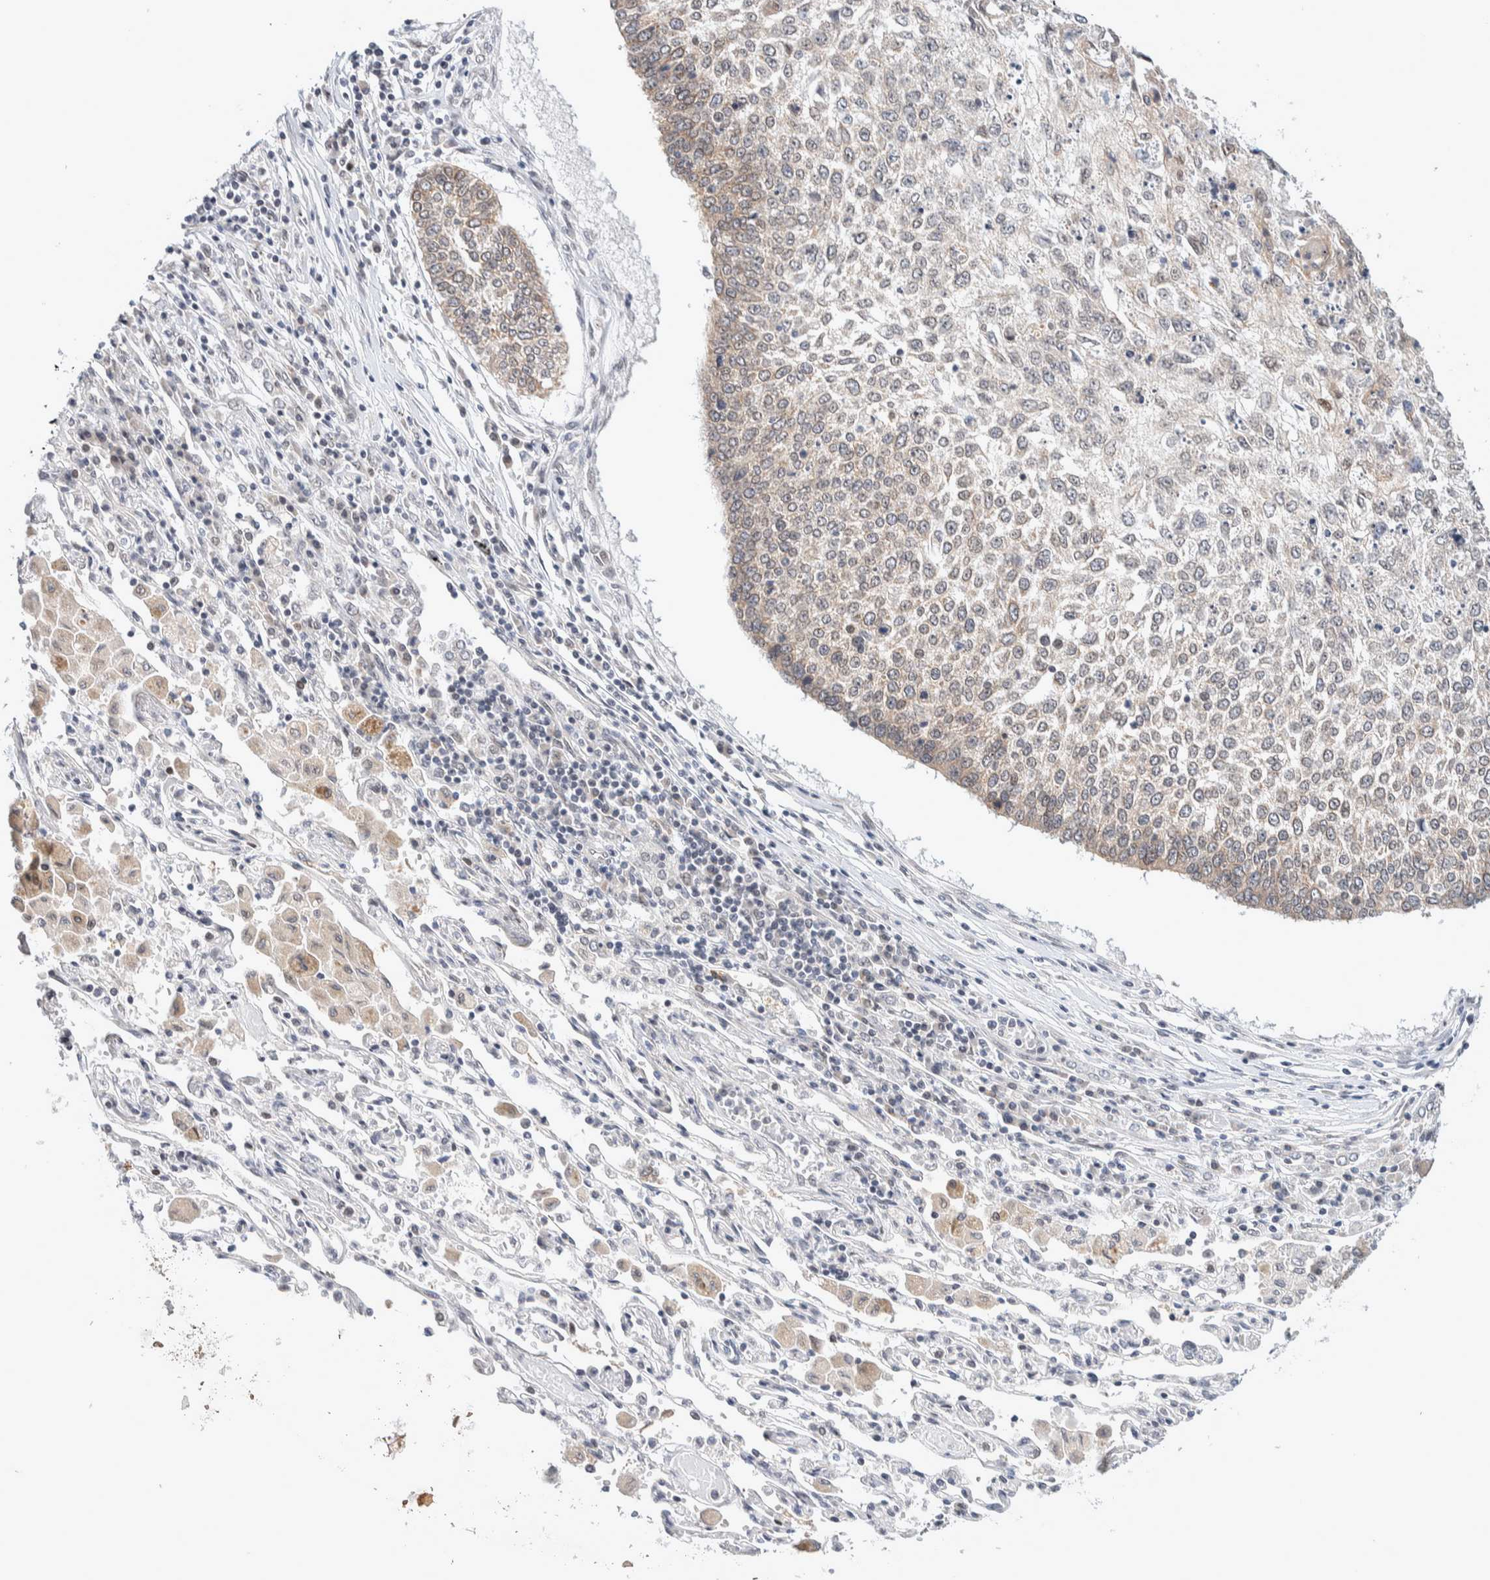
{"staining": {"intensity": "weak", "quantity": "<25%", "location": "cytoplasmic/membranous"}, "tissue": "lung cancer", "cell_type": "Tumor cells", "image_type": "cancer", "snomed": [{"axis": "morphology", "description": "Normal tissue, NOS"}, {"axis": "morphology", "description": "Squamous cell carcinoma, NOS"}, {"axis": "topography", "description": "Cartilage tissue"}, {"axis": "topography", "description": "Bronchus"}, {"axis": "topography", "description": "Lung"}, {"axis": "topography", "description": "Peripheral nerve tissue"}], "caption": "Image shows no significant protein staining in tumor cells of lung squamous cell carcinoma.", "gene": "CRAT", "patient": {"sex": "female", "age": 49}}